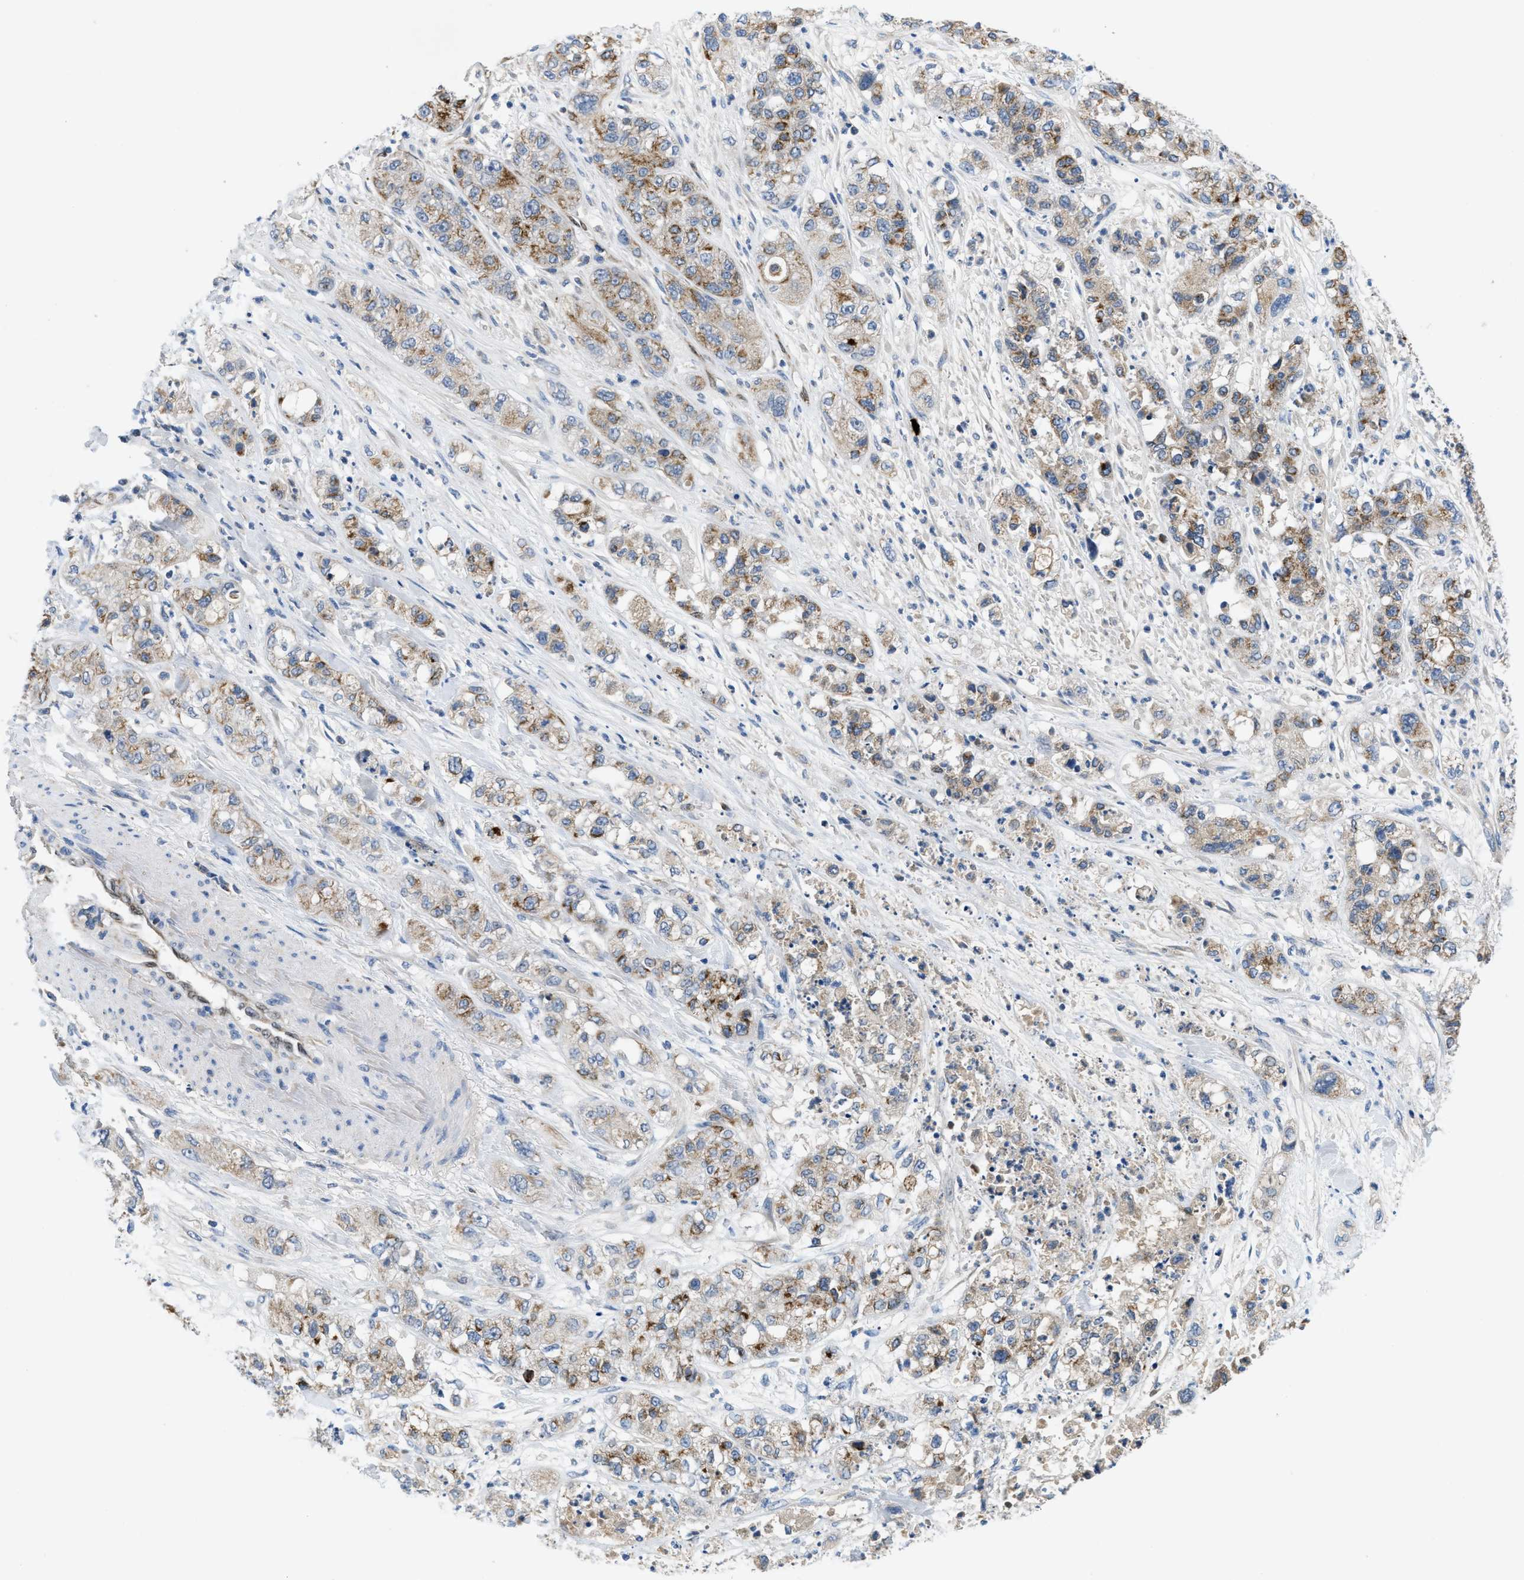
{"staining": {"intensity": "moderate", "quantity": ">75%", "location": "cytoplasmic/membranous"}, "tissue": "pancreatic cancer", "cell_type": "Tumor cells", "image_type": "cancer", "snomed": [{"axis": "morphology", "description": "Adenocarcinoma, NOS"}, {"axis": "topography", "description": "Pancreas"}], "caption": "This is a micrograph of immunohistochemistry (IHC) staining of adenocarcinoma (pancreatic), which shows moderate expression in the cytoplasmic/membranous of tumor cells.", "gene": "PNKD", "patient": {"sex": "female", "age": 78}}